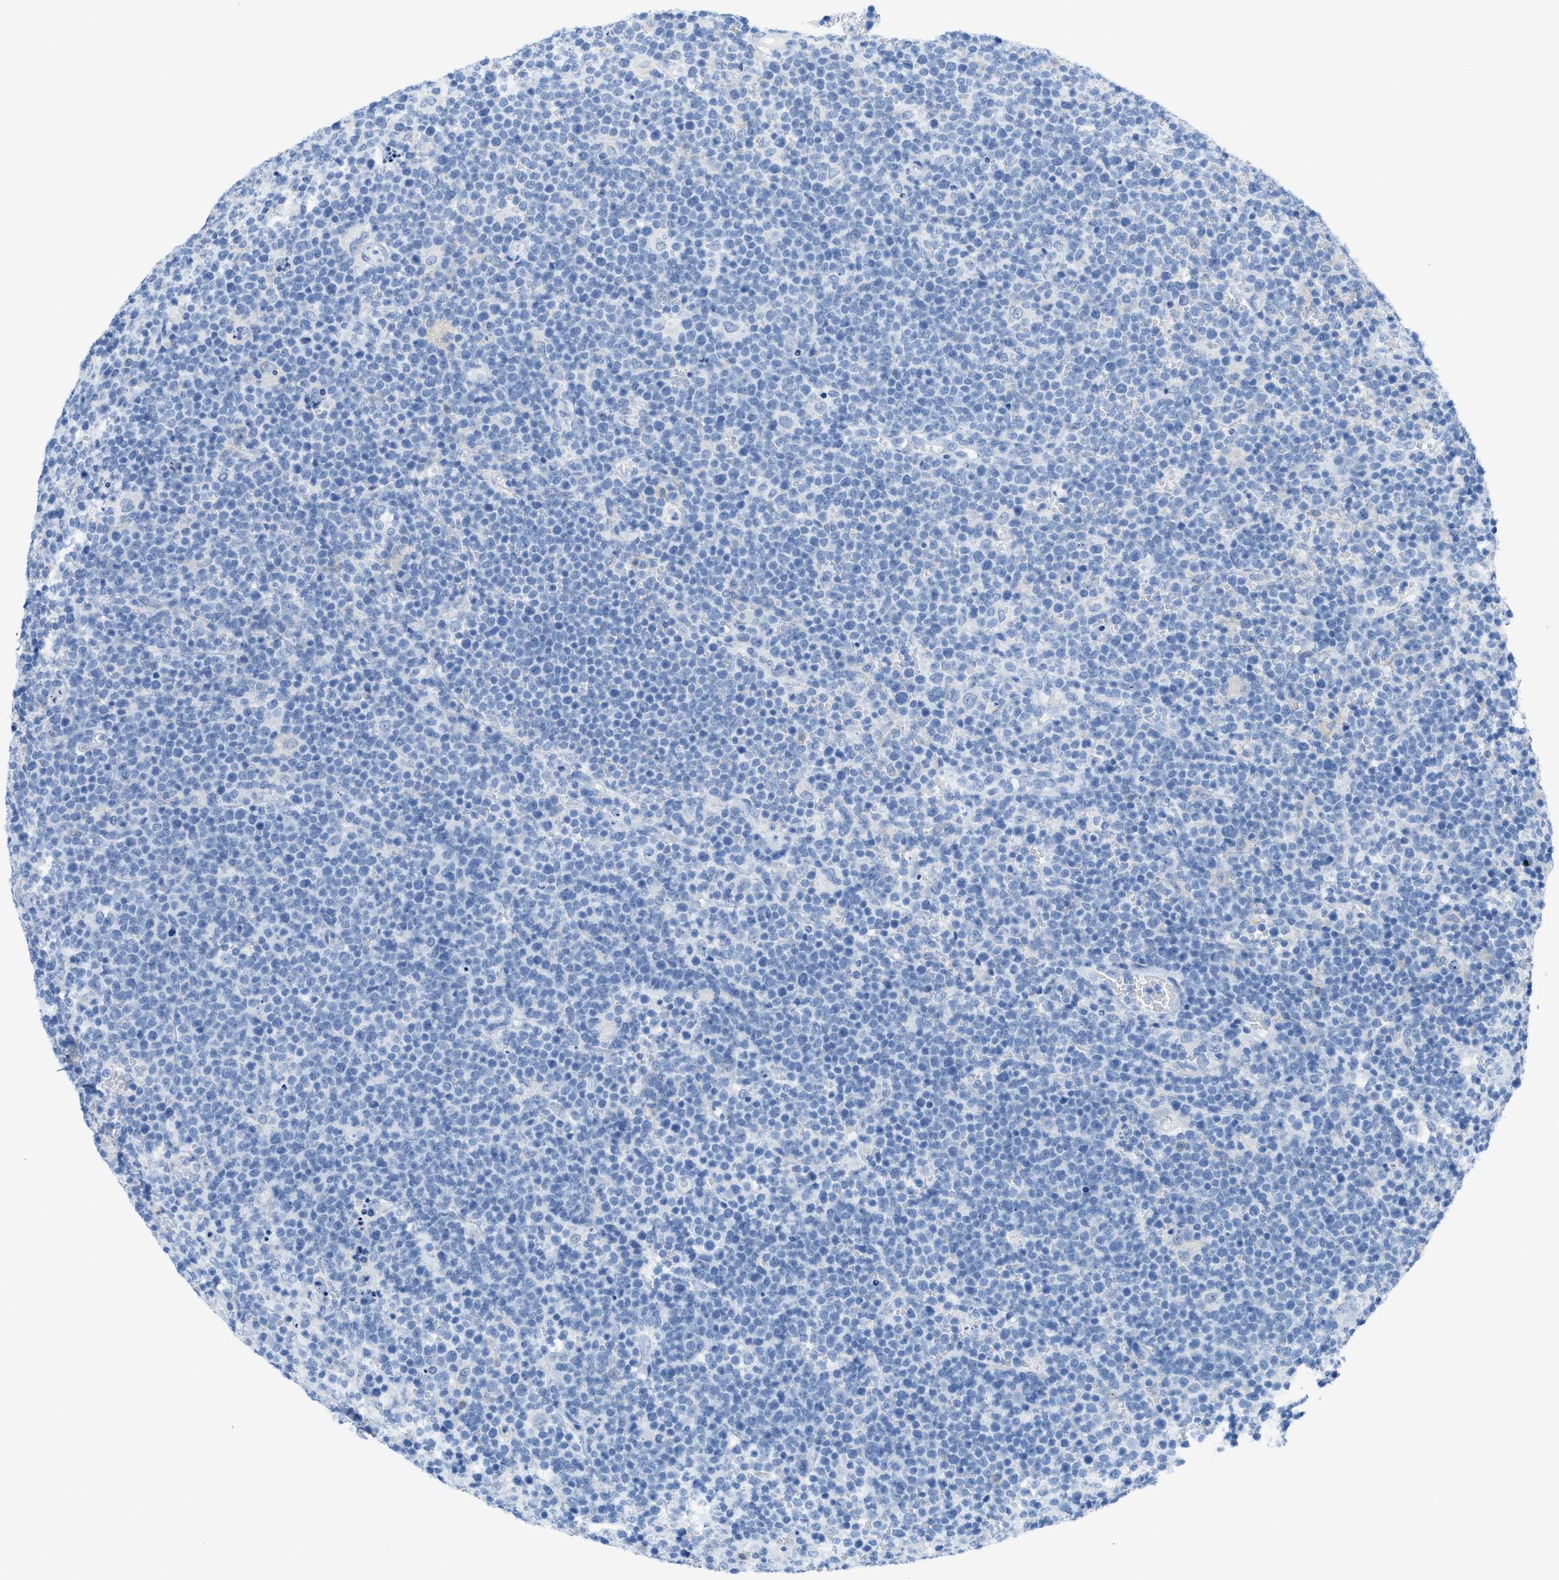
{"staining": {"intensity": "negative", "quantity": "none", "location": "none"}, "tissue": "lymphoma", "cell_type": "Tumor cells", "image_type": "cancer", "snomed": [{"axis": "morphology", "description": "Malignant lymphoma, non-Hodgkin's type, High grade"}, {"axis": "topography", "description": "Lymph node"}], "caption": "Human lymphoma stained for a protein using immunohistochemistry (IHC) displays no staining in tumor cells.", "gene": "ASGR1", "patient": {"sex": "male", "age": 61}}